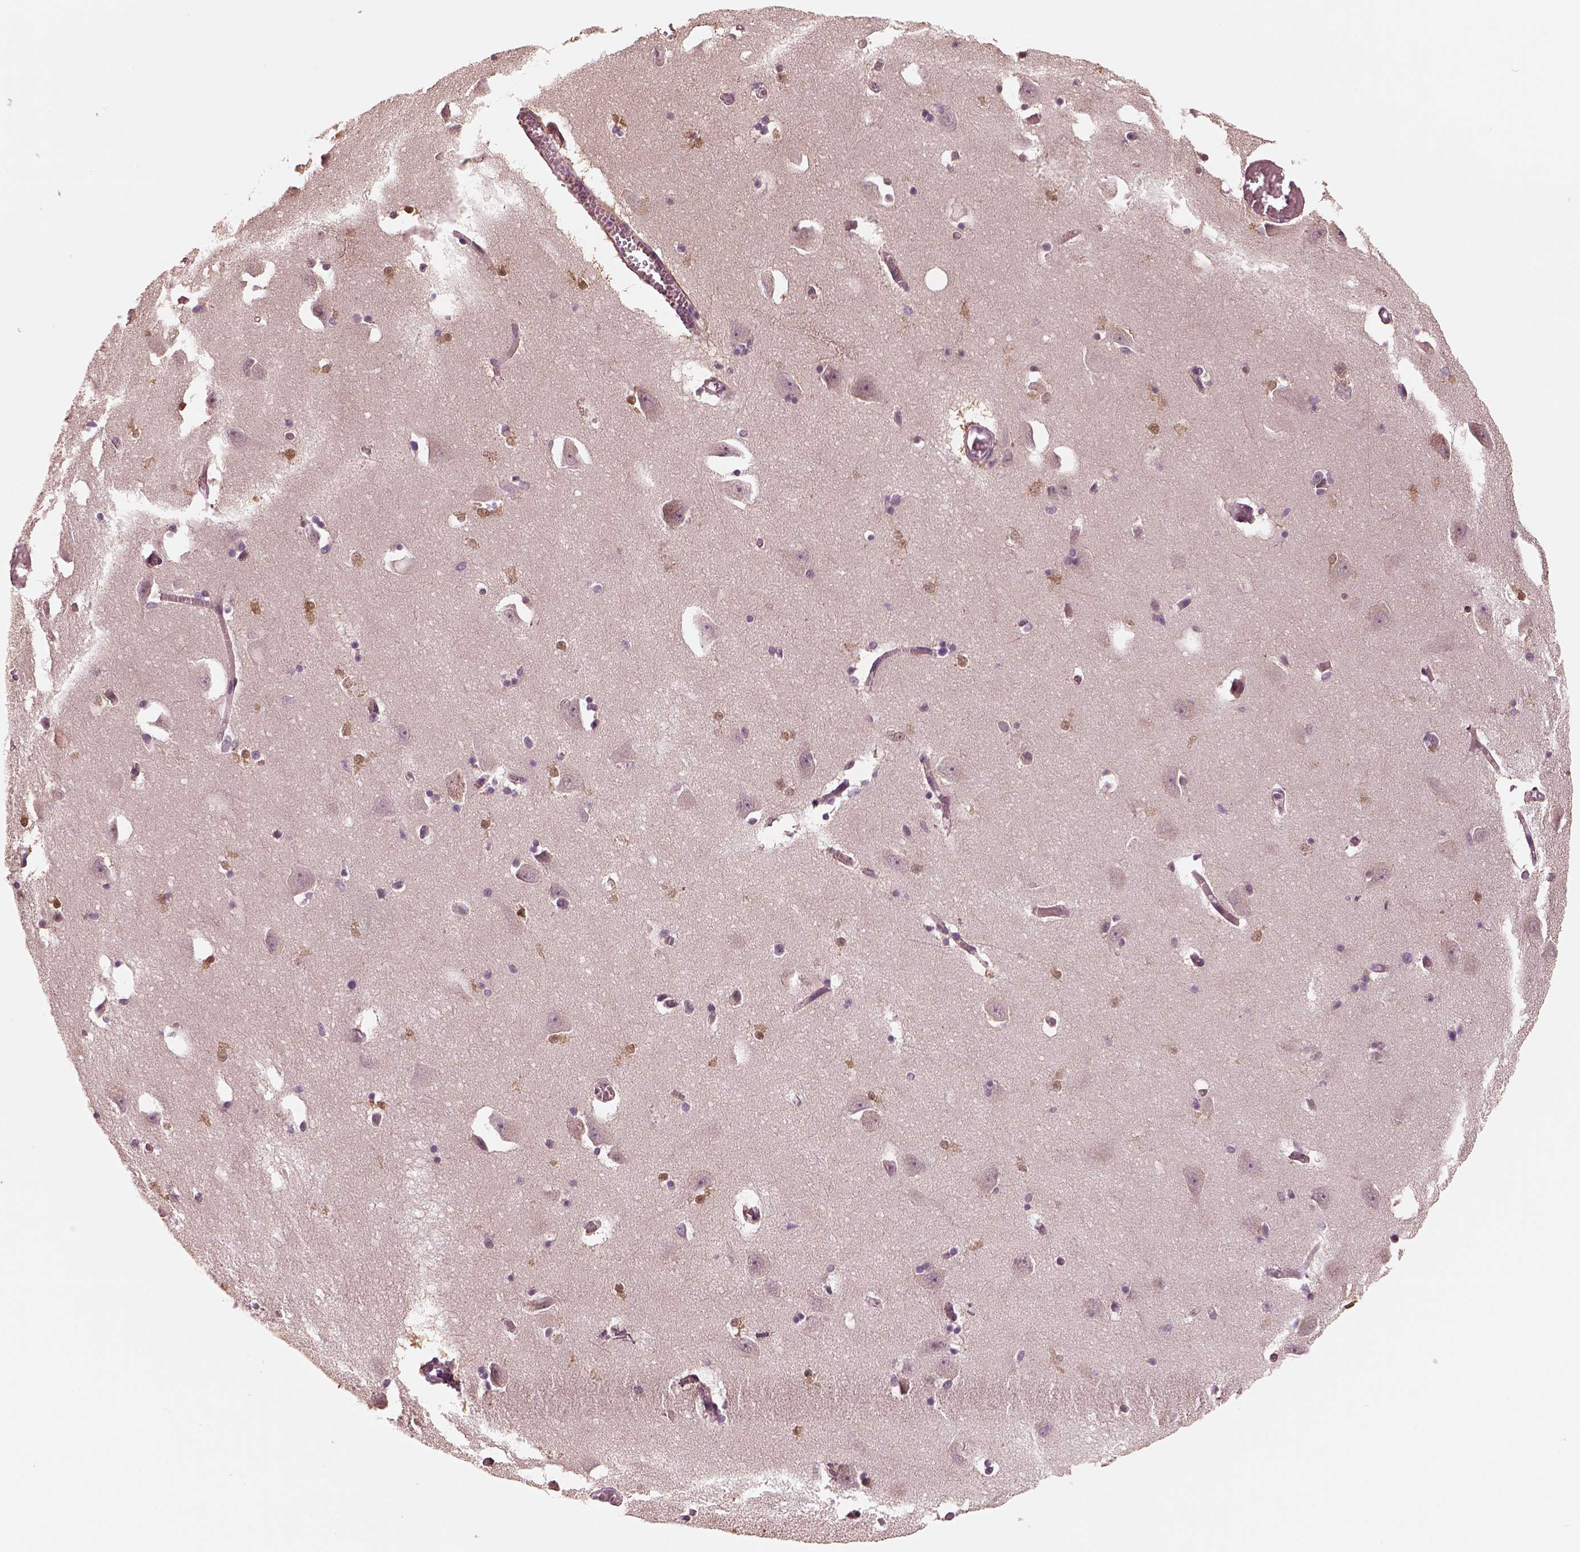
{"staining": {"intensity": "negative", "quantity": "none", "location": "none"}, "tissue": "caudate", "cell_type": "Glial cells", "image_type": "normal", "snomed": [{"axis": "morphology", "description": "Normal tissue, NOS"}, {"axis": "topography", "description": "Lateral ventricle wall"}, {"axis": "topography", "description": "Hippocampus"}], "caption": "This is an immunohistochemistry histopathology image of normal caudate. There is no positivity in glial cells.", "gene": "EGR4", "patient": {"sex": "female", "age": 63}}